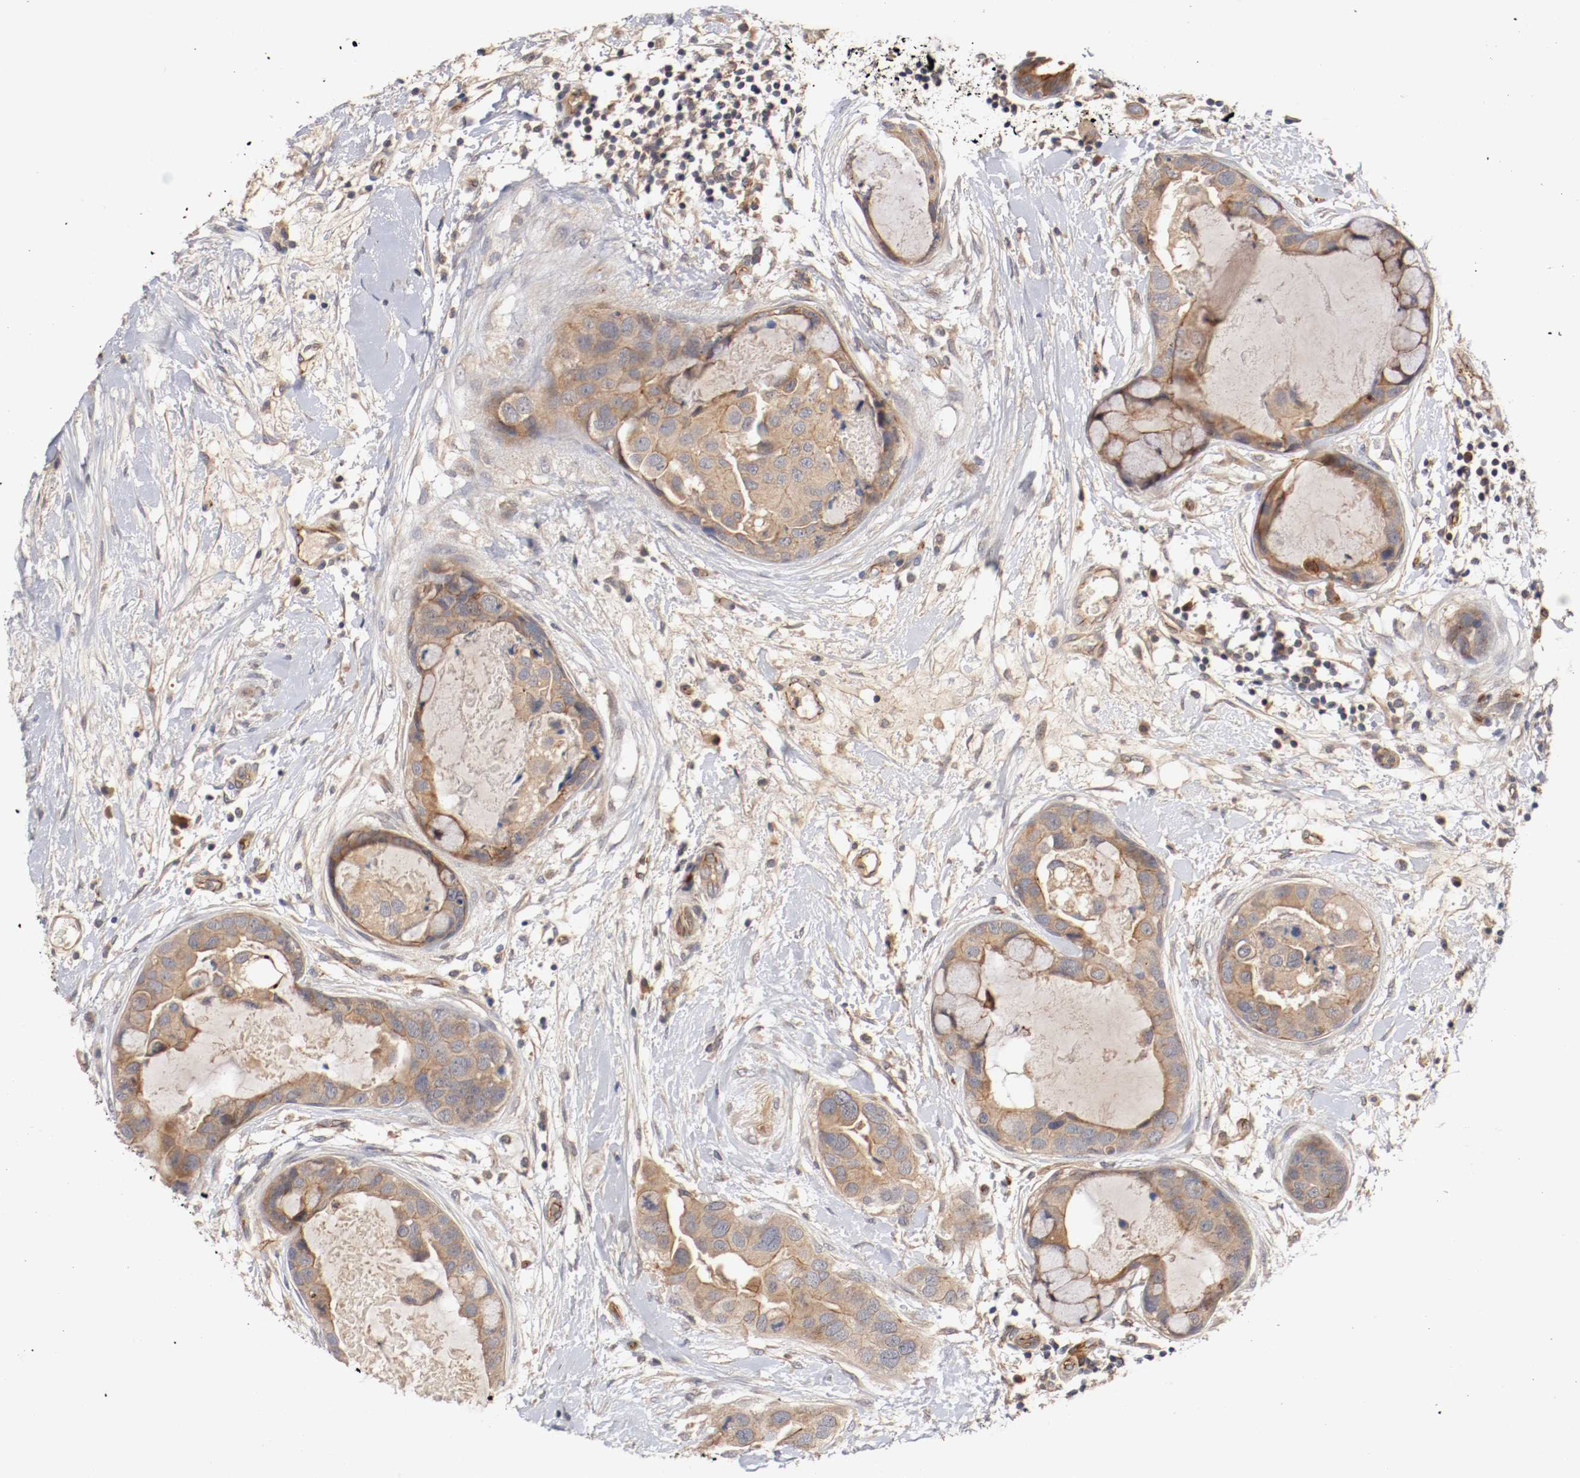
{"staining": {"intensity": "weak", "quantity": ">75%", "location": "cytoplasmic/membranous"}, "tissue": "breast cancer", "cell_type": "Tumor cells", "image_type": "cancer", "snomed": [{"axis": "morphology", "description": "Duct carcinoma"}, {"axis": "topography", "description": "Breast"}], "caption": "About >75% of tumor cells in infiltrating ductal carcinoma (breast) display weak cytoplasmic/membranous protein staining as visualized by brown immunohistochemical staining.", "gene": "TYK2", "patient": {"sex": "female", "age": 40}}